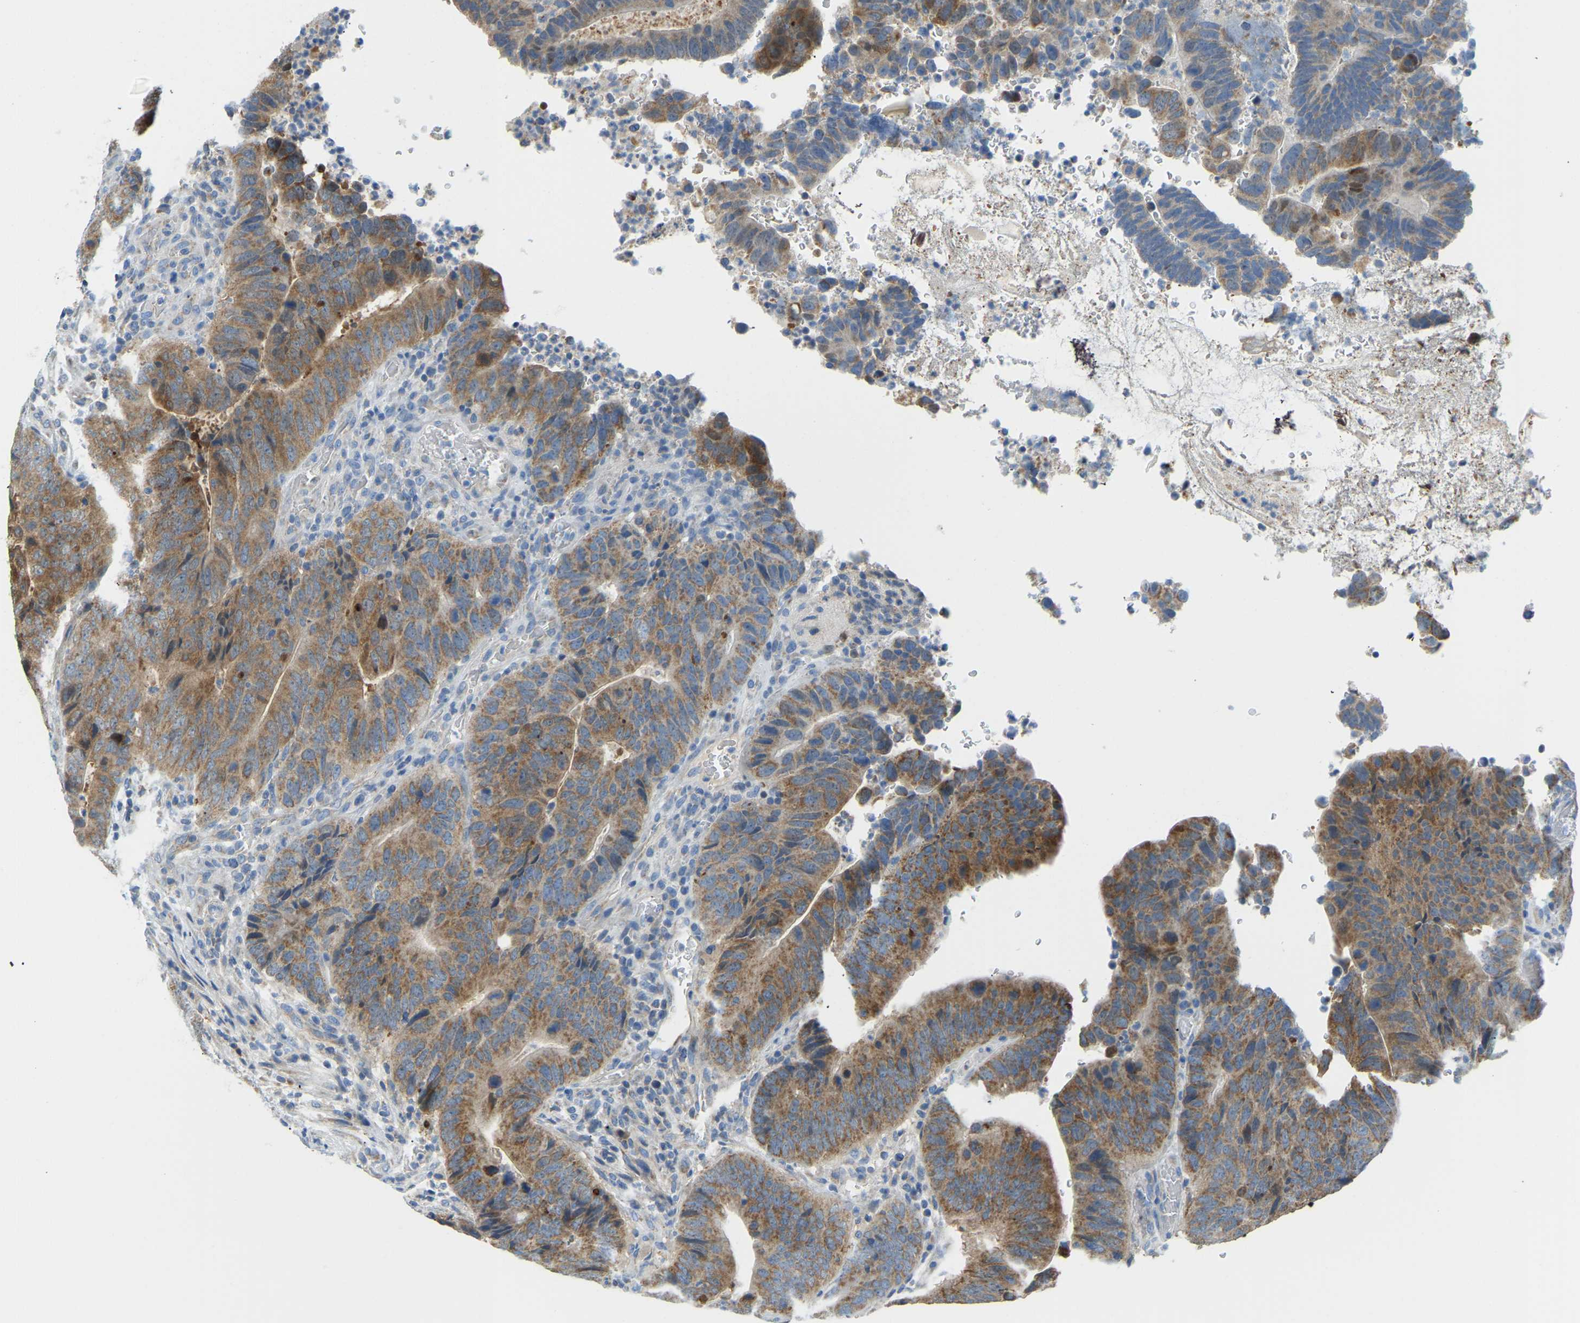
{"staining": {"intensity": "moderate", "quantity": "25%-75%", "location": "cytoplasmic/membranous"}, "tissue": "colorectal cancer", "cell_type": "Tumor cells", "image_type": "cancer", "snomed": [{"axis": "morphology", "description": "Adenocarcinoma, NOS"}, {"axis": "topography", "description": "Colon"}], "caption": "This photomicrograph displays immunohistochemistry (IHC) staining of human colorectal cancer, with medium moderate cytoplasmic/membranous positivity in approximately 25%-75% of tumor cells.", "gene": "GDA", "patient": {"sex": "male", "age": 56}}